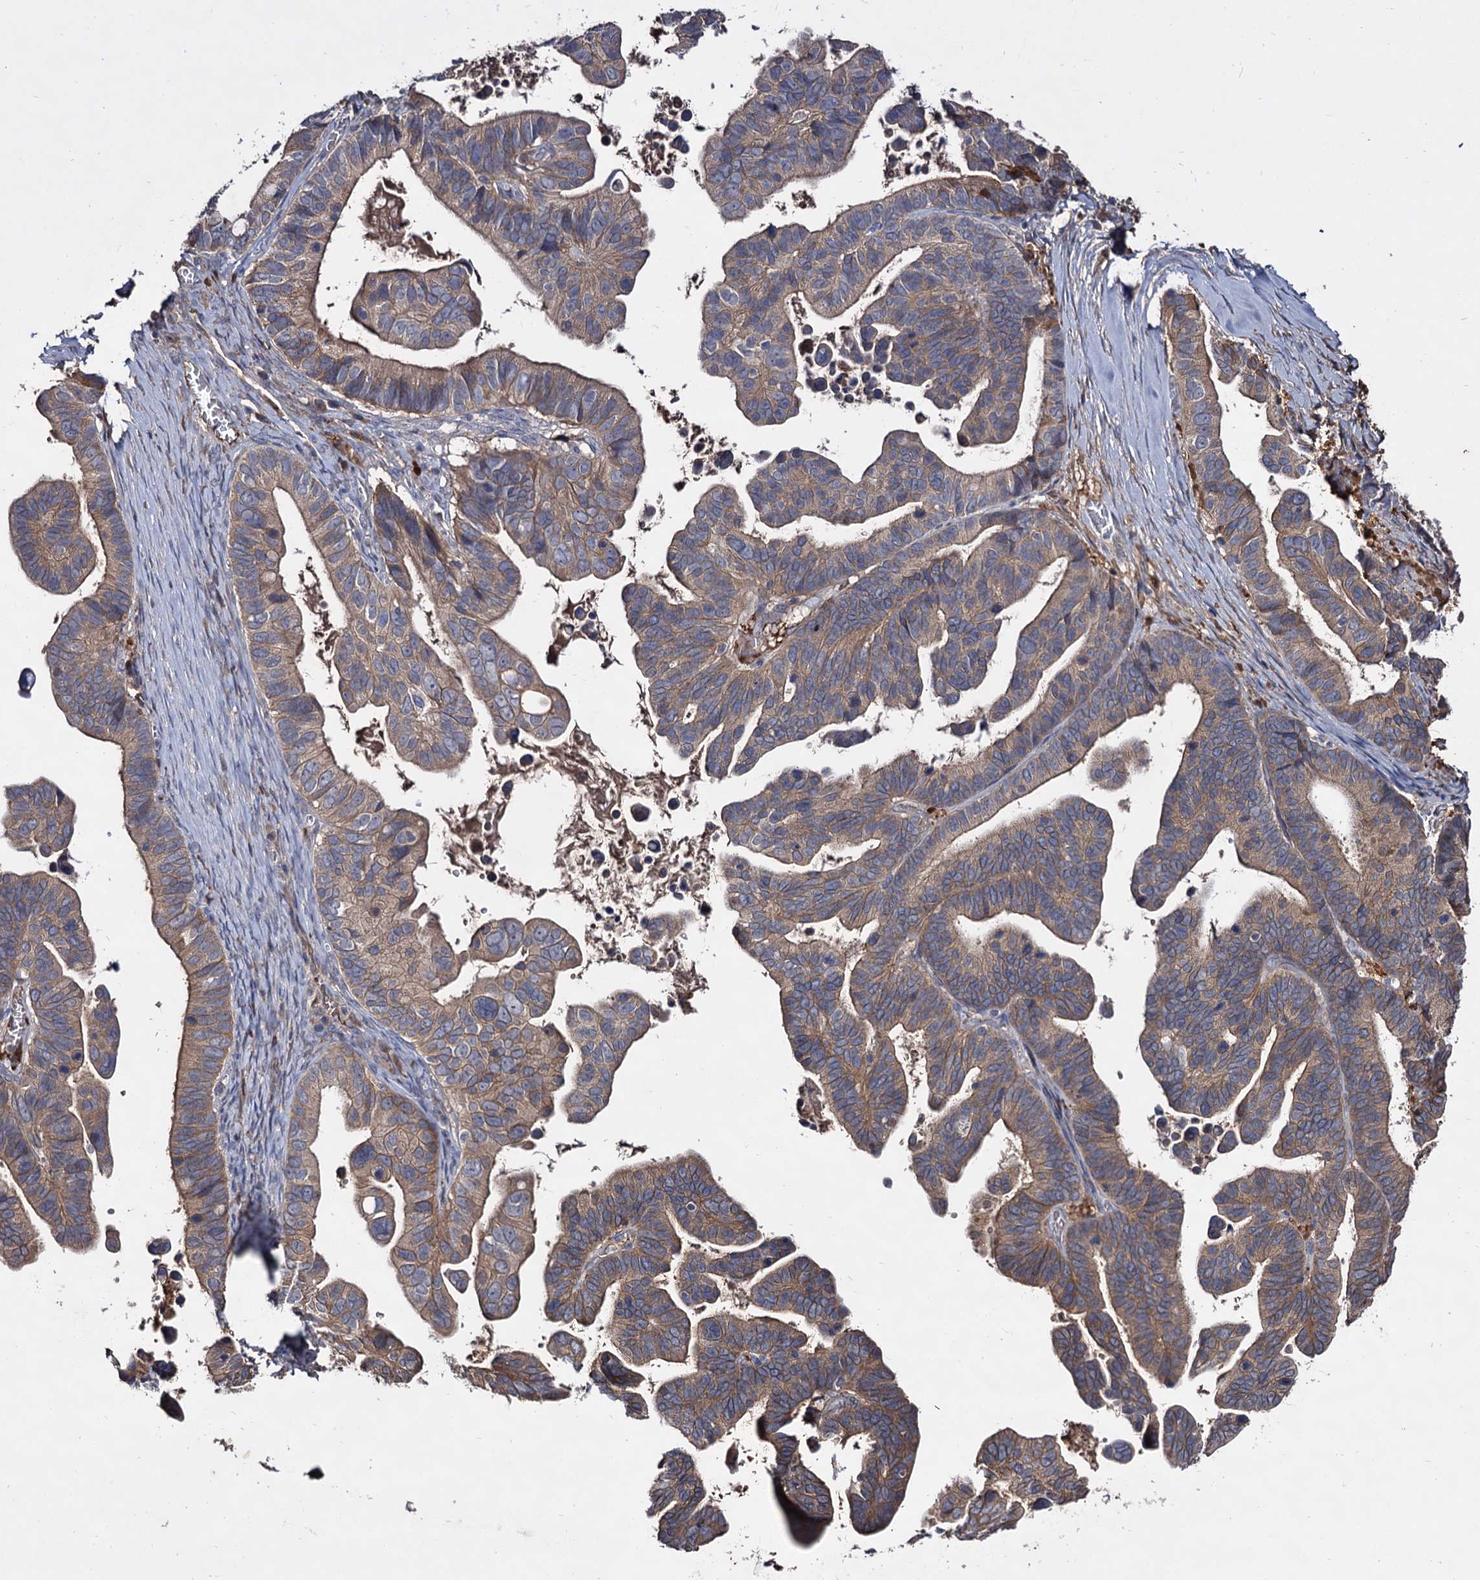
{"staining": {"intensity": "moderate", "quantity": ">75%", "location": "cytoplasmic/membranous"}, "tissue": "ovarian cancer", "cell_type": "Tumor cells", "image_type": "cancer", "snomed": [{"axis": "morphology", "description": "Cystadenocarcinoma, serous, NOS"}, {"axis": "topography", "description": "Ovary"}], "caption": "Immunohistochemistry (IHC) photomicrograph of human ovarian cancer stained for a protein (brown), which displays medium levels of moderate cytoplasmic/membranous expression in approximately >75% of tumor cells.", "gene": "ARFIP2", "patient": {"sex": "female", "age": 56}}